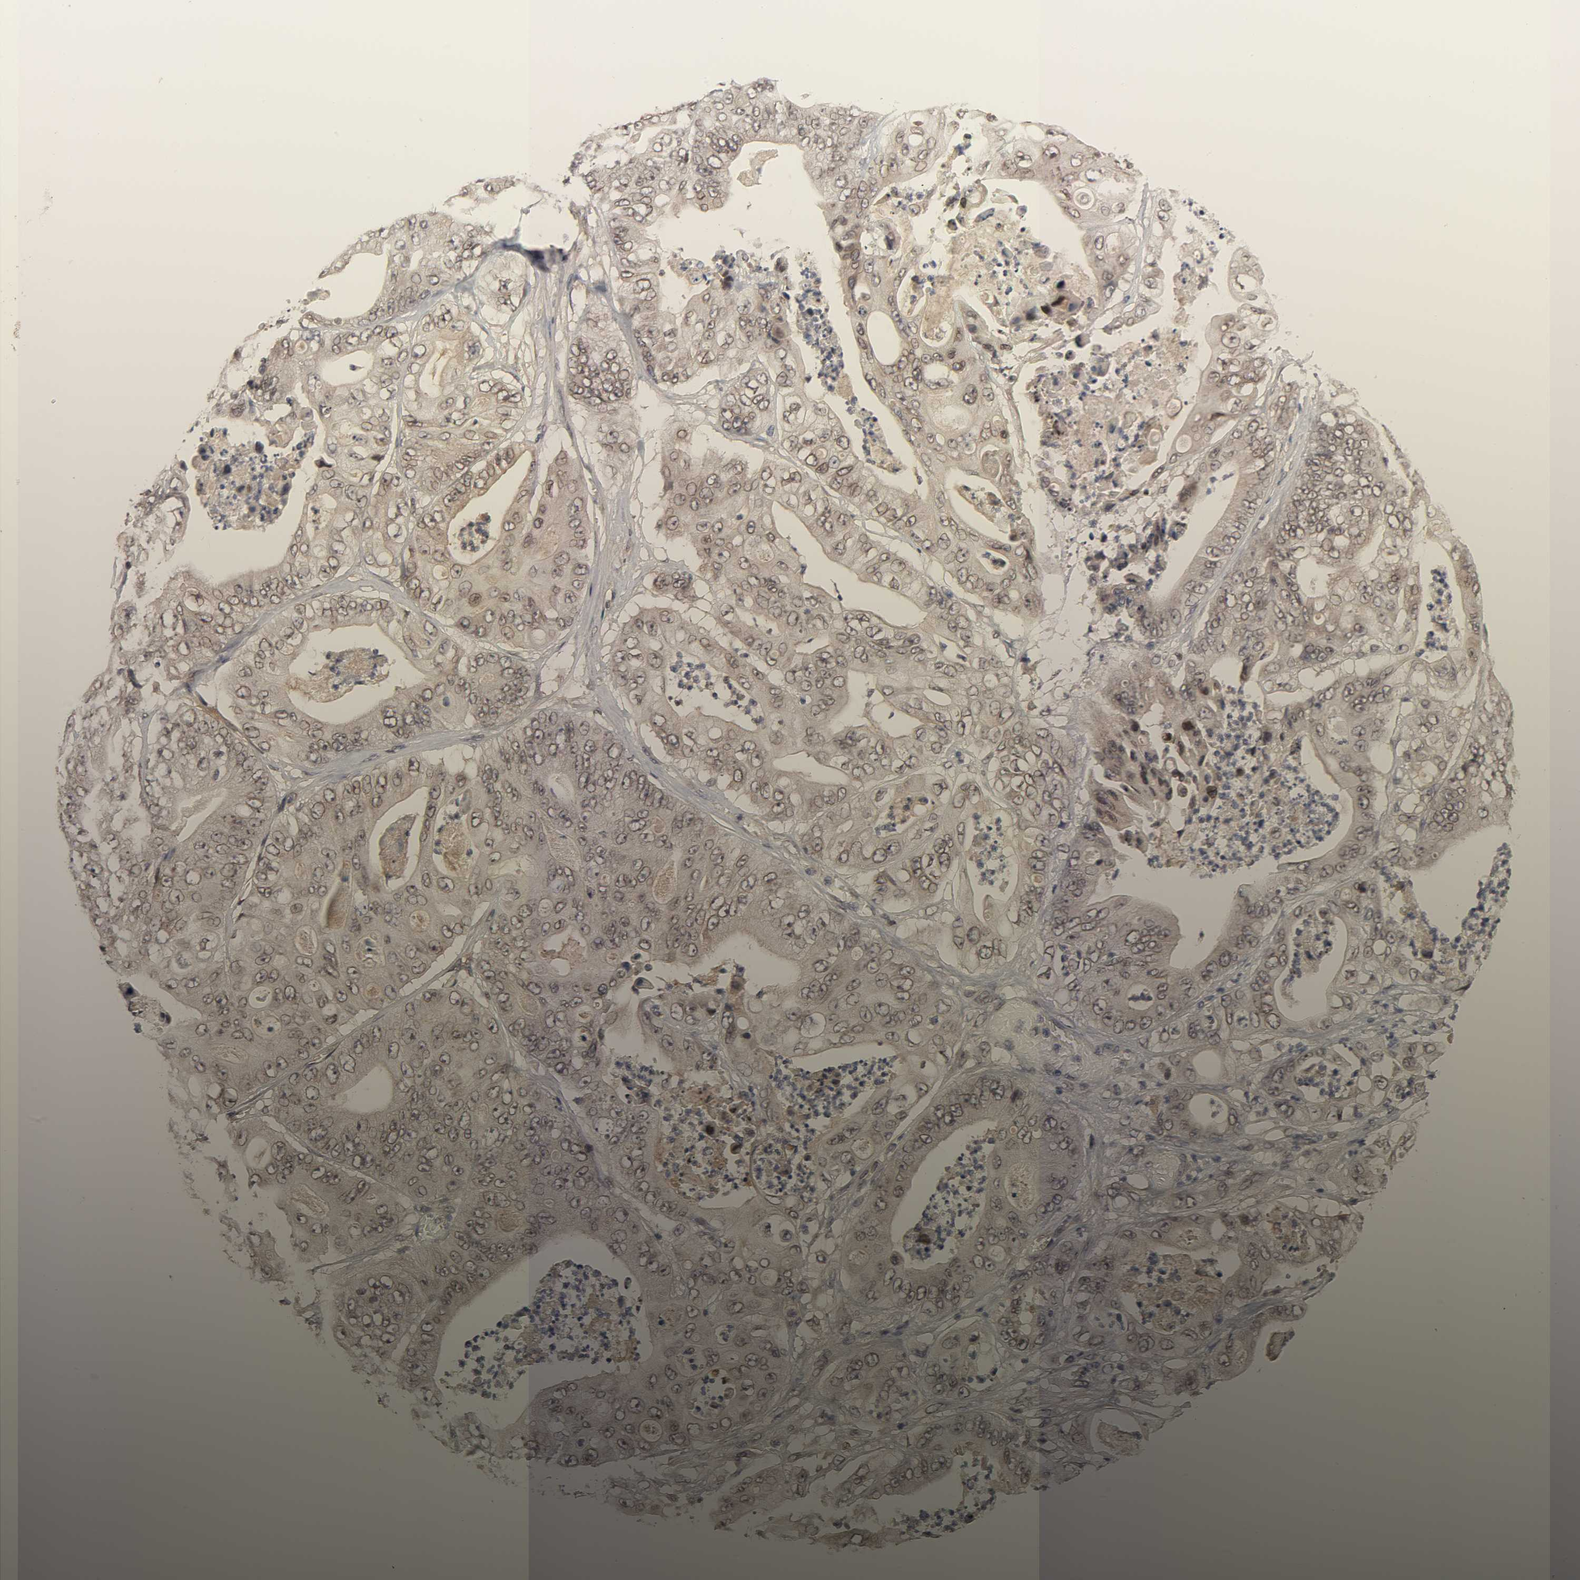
{"staining": {"intensity": "moderate", "quantity": ">75%", "location": "cytoplasmic/membranous,nuclear"}, "tissue": "stomach cancer", "cell_type": "Tumor cells", "image_type": "cancer", "snomed": [{"axis": "morphology", "description": "Adenocarcinoma, NOS"}, {"axis": "topography", "description": "Stomach"}], "caption": "Immunohistochemical staining of stomach cancer (adenocarcinoma) reveals medium levels of moderate cytoplasmic/membranous and nuclear positivity in approximately >75% of tumor cells.", "gene": "CPN2", "patient": {"sex": "female", "age": 73}}